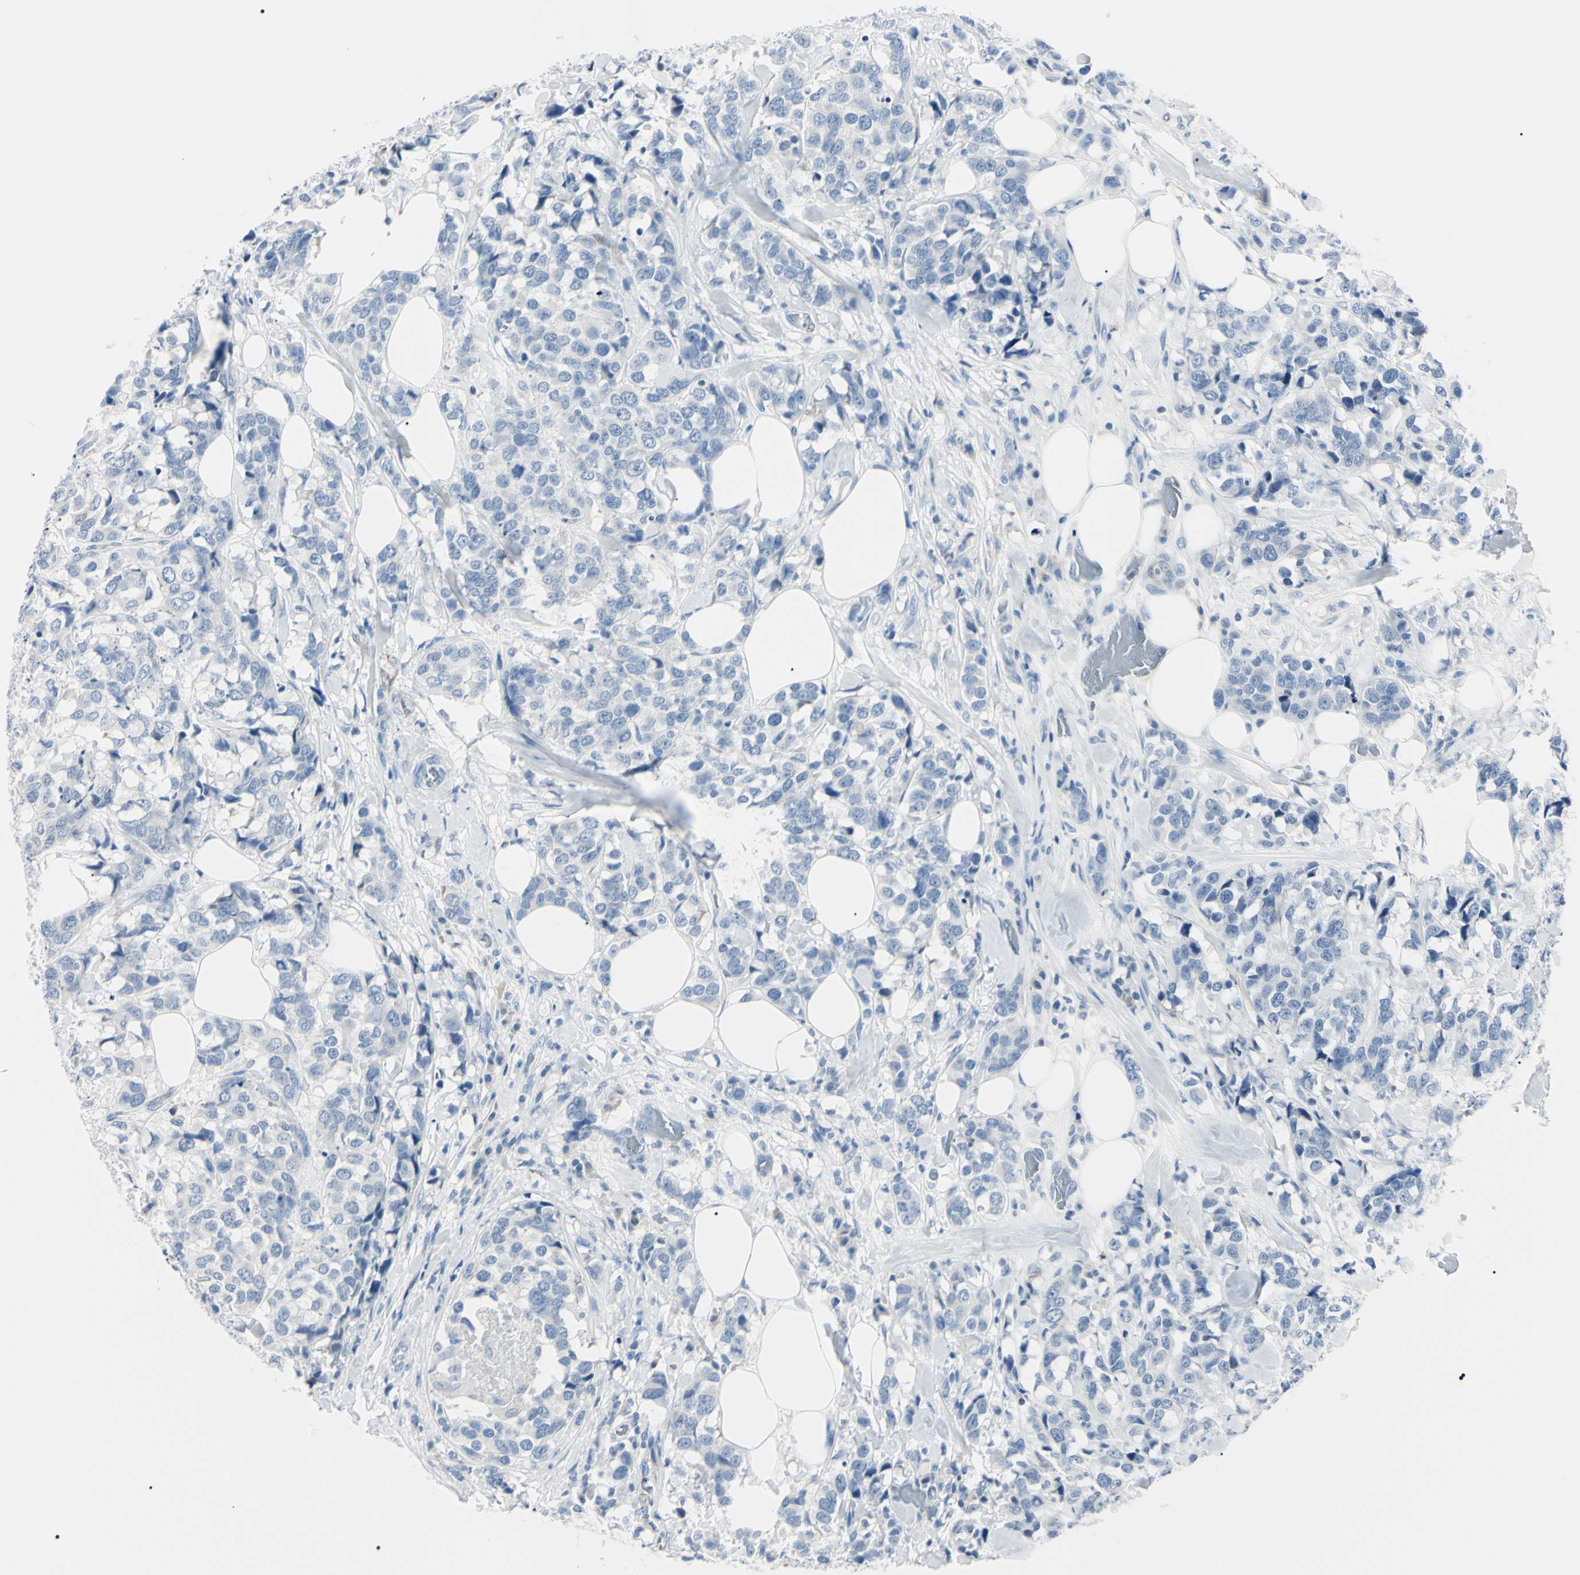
{"staining": {"intensity": "negative", "quantity": "none", "location": "none"}, "tissue": "breast cancer", "cell_type": "Tumor cells", "image_type": "cancer", "snomed": [{"axis": "morphology", "description": "Lobular carcinoma"}, {"axis": "topography", "description": "Breast"}], "caption": "The photomicrograph exhibits no significant positivity in tumor cells of breast lobular carcinoma. (Brightfield microscopy of DAB (3,3'-diaminobenzidine) IHC at high magnification).", "gene": "CA2", "patient": {"sex": "female", "age": 59}}